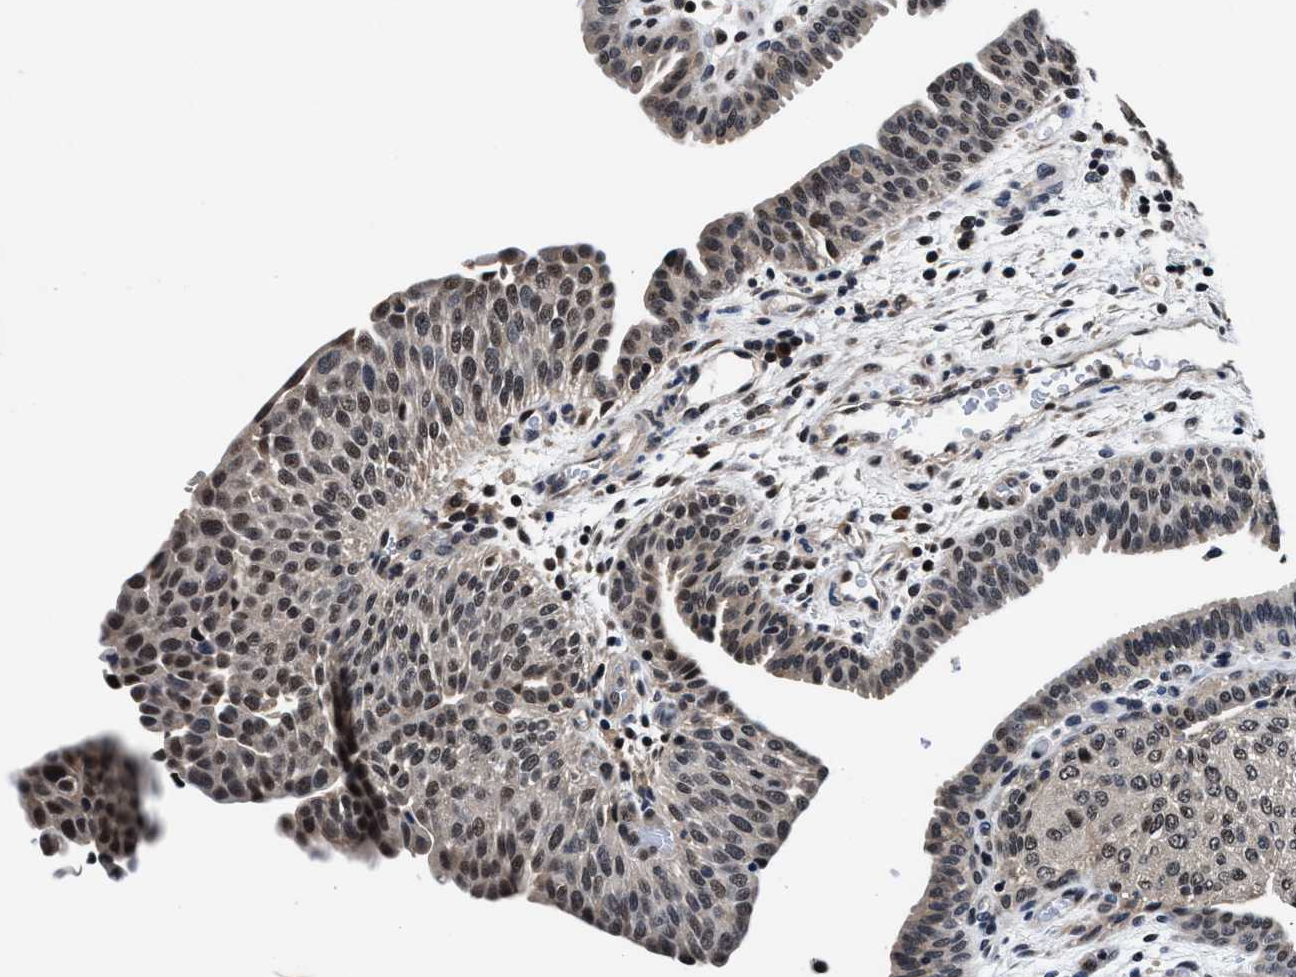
{"staining": {"intensity": "moderate", "quantity": ">75%", "location": "nuclear"}, "tissue": "urothelial cancer", "cell_type": "Tumor cells", "image_type": "cancer", "snomed": [{"axis": "morphology", "description": "Urothelial carcinoma, Low grade"}, {"axis": "morphology", "description": "Urothelial carcinoma, High grade"}, {"axis": "topography", "description": "Urinary bladder"}], "caption": "Tumor cells exhibit medium levels of moderate nuclear positivity in approximately >75% of cells in human urothelial carcinoma (high-grade). The staining was performed using DAB (3,3'-diaminobenzidine), with brown indicating positive protein expression. Nuclei are stained blue with hematoxylin.", "gene": "USP16", "patient": {"sex": "male", "age": 35}}